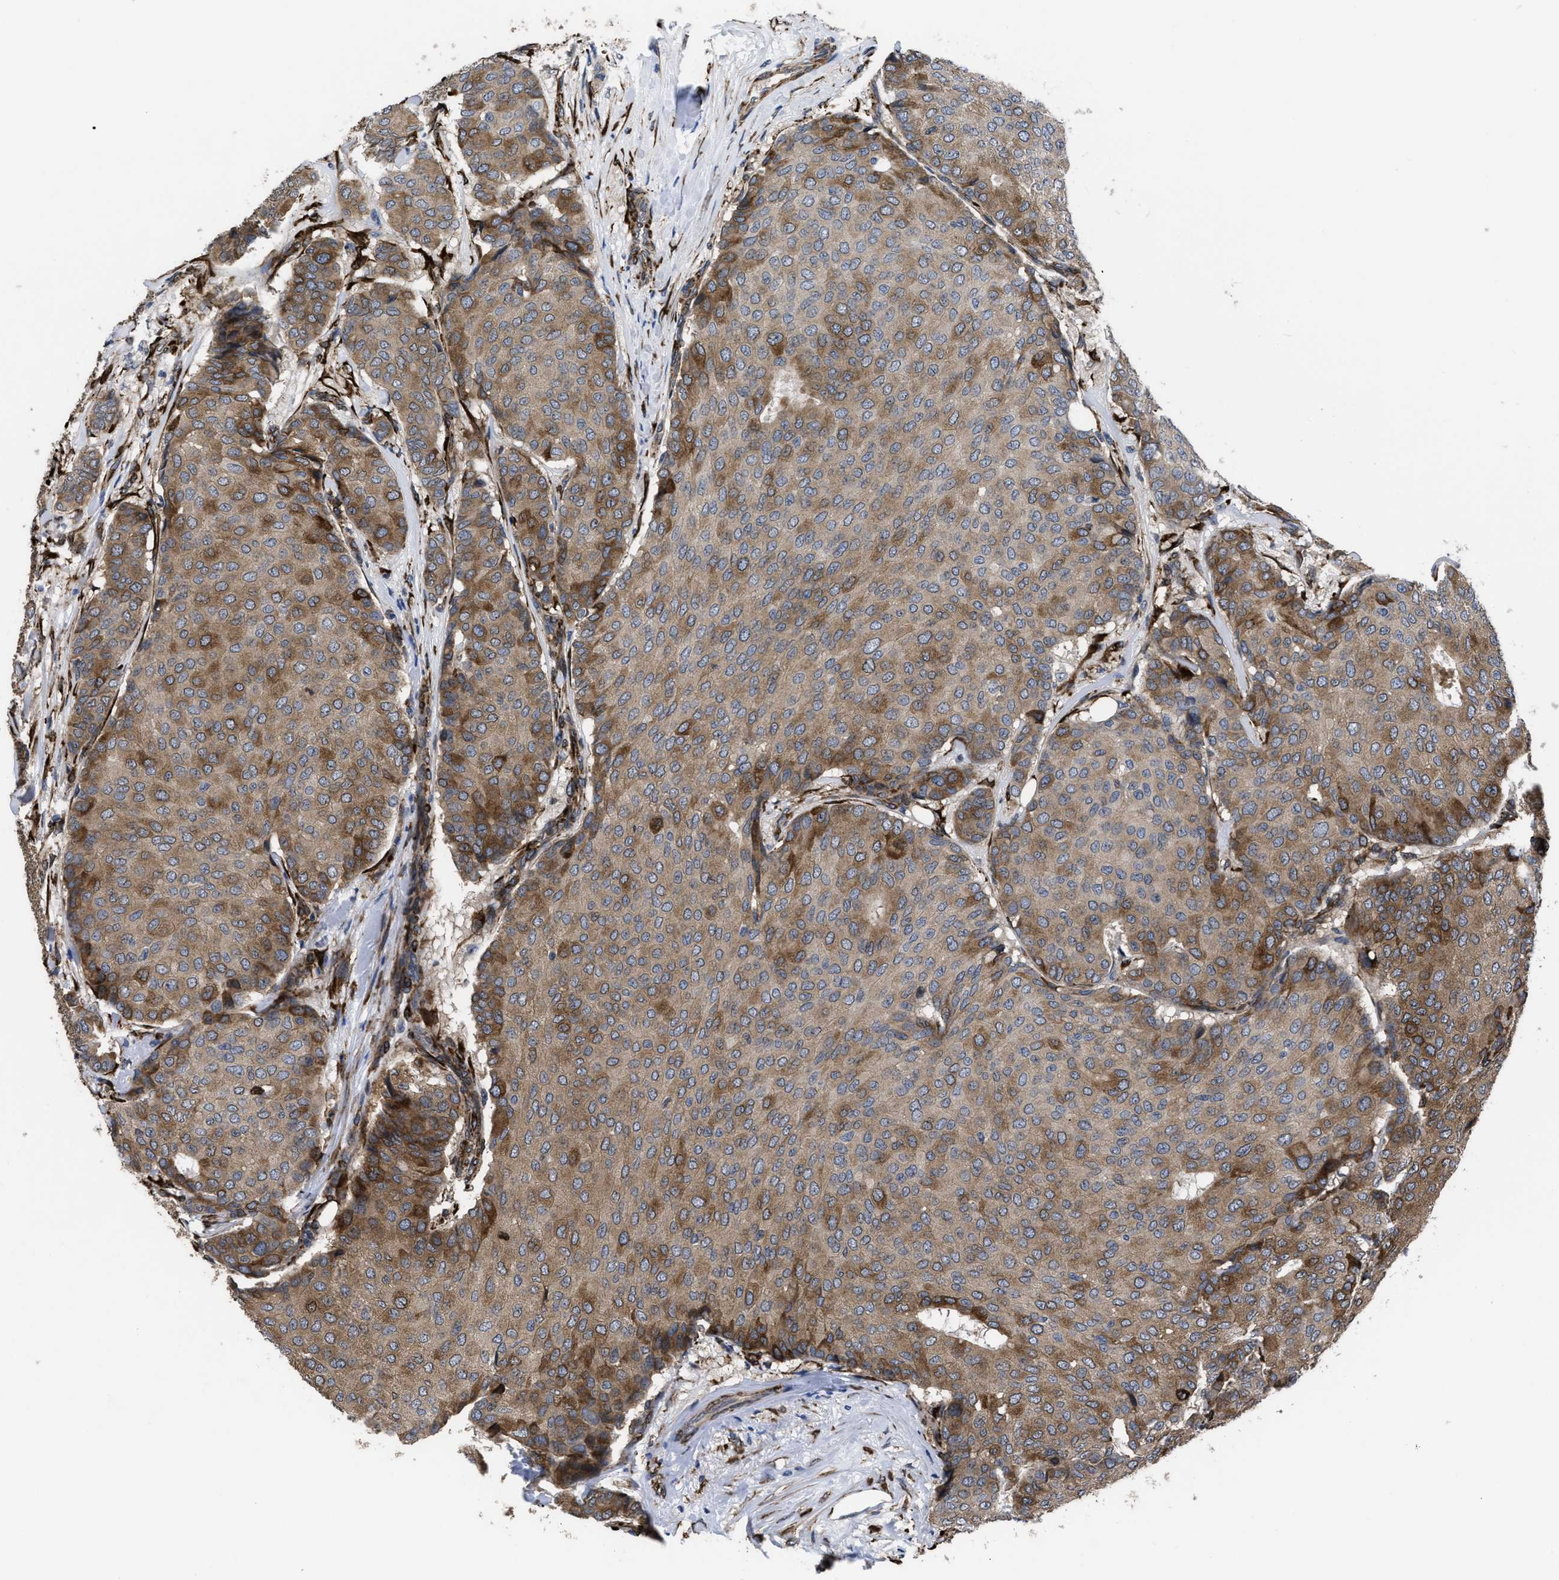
{"staining": {"intensity": "moderate", "quantity": ">75%", "location": "cytoplasmic/membranous"}, "tissue": "breast cancer", "cell_type": "Tumor cells", "image_type": "cancer", "snomed": [{"axis": "morphology", "description": "Duct carcinoma"}, {"axis": "topography", "description": "Breast"}], "caption": "Protein expression analysis of infiltrating ductal carcinoma (breast) reveals moderate cytoplasmic/membranous positivity in about >75% of tumor cells. (DAB IHC with brightfield microscopy, high magnification).", "gene": "SQLE", "patient": {"sex": "female", "age": 75}}